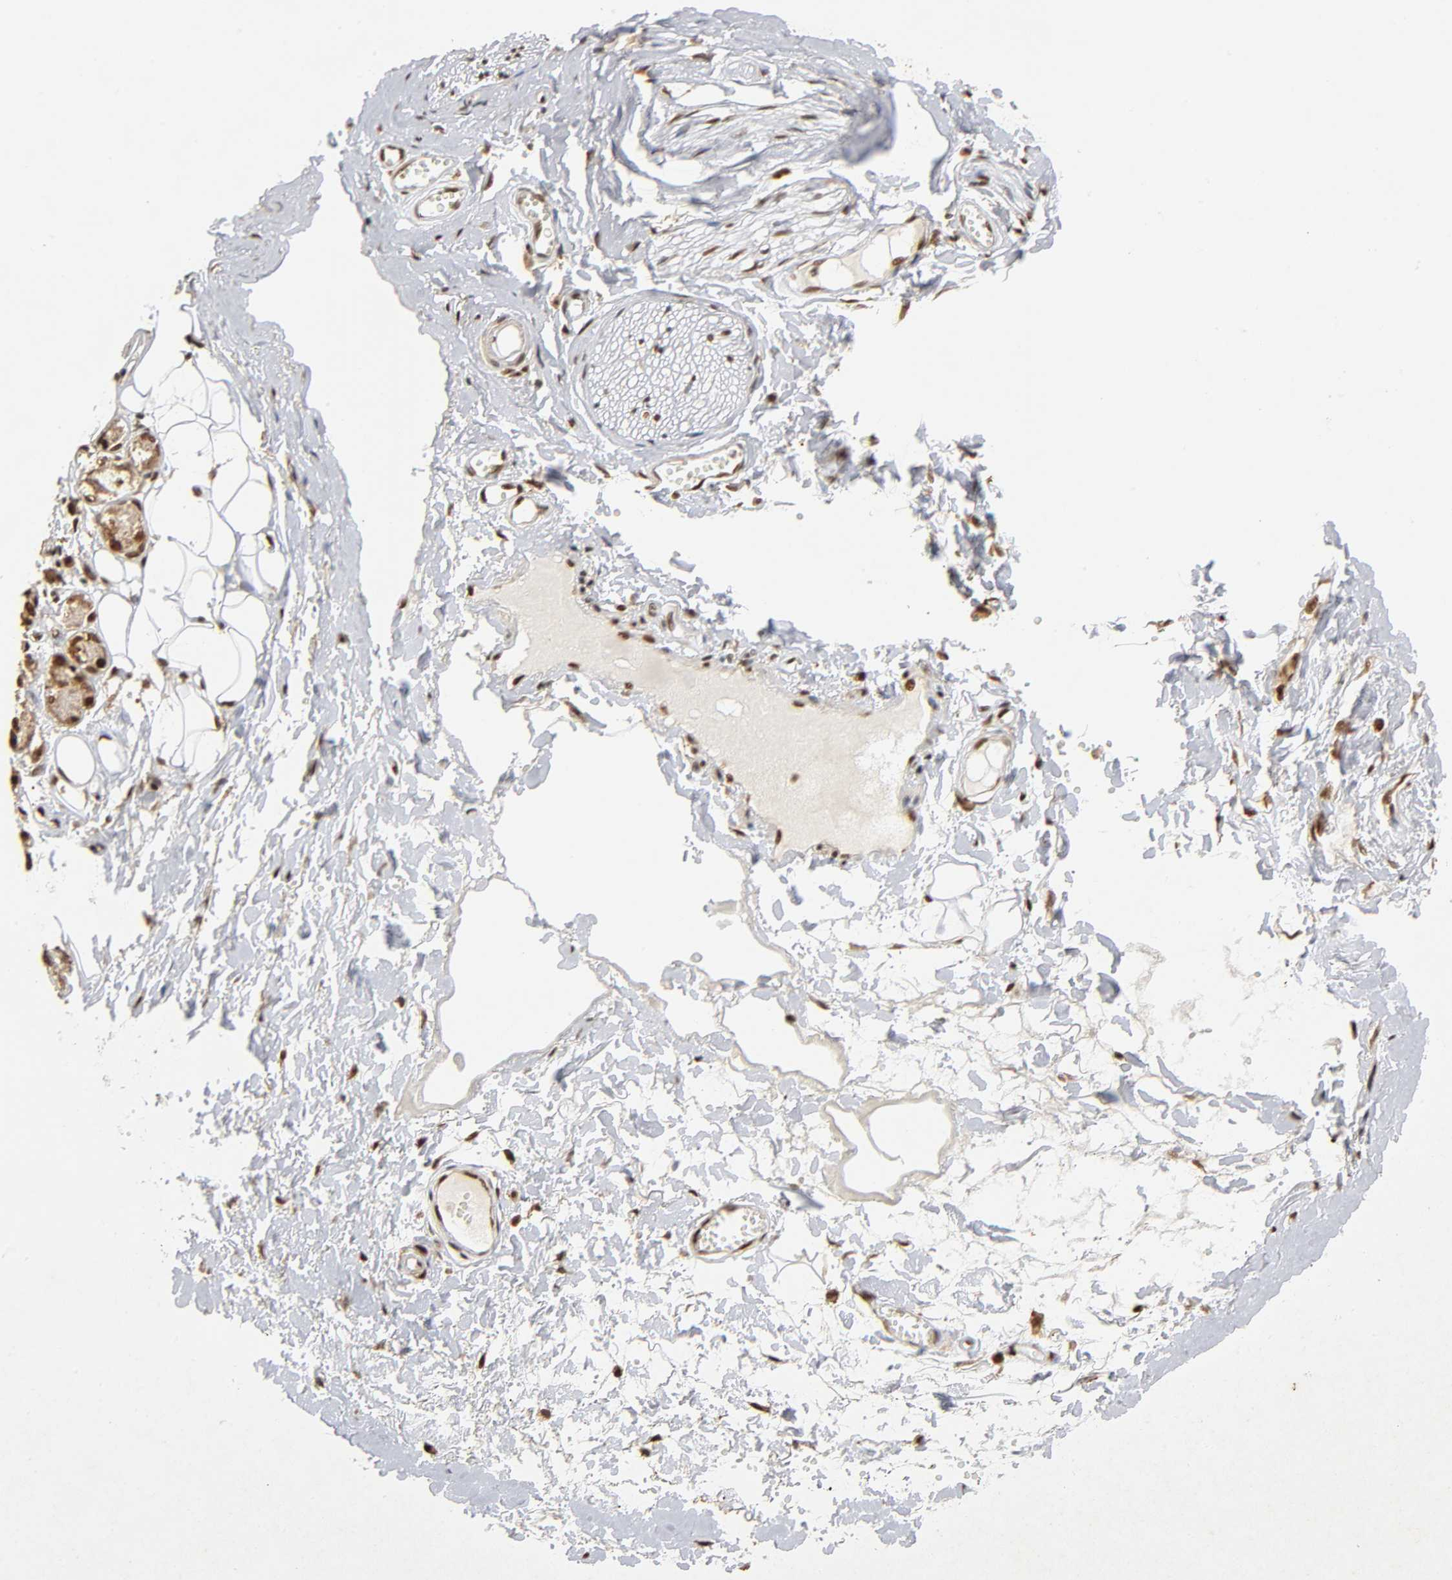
{"staining": {"intensity": "strong", "quantity": ">75%", "location": "nuclear"}, "tissue": "adipose tissue", "cell_type": "Adipocytes", "image_type": "normal", "snomed": [{"axis": "morphology", "description": "Normal tissue, NOS"}, {"axis": "morphology", "description": "Inflammation, NOS"}, {"axis": "topography", "description": "Salivary gland"}, {"axis": "topography", "description": "Peripheral nerve tissue"}], "caption": "Protein staining reveals strong nuclear positivity in about >75% of adipocytes in unremarkable adipose tissue. The staining was performed using DAB (3,3'-diaminobenzidine) to visualize the protein expression in brown, while the nuclei were stained in blue with hematoxylin (Magnification: 20x).", "gene": "RNF122", "patient": {"sex": "female", "age": 75}}